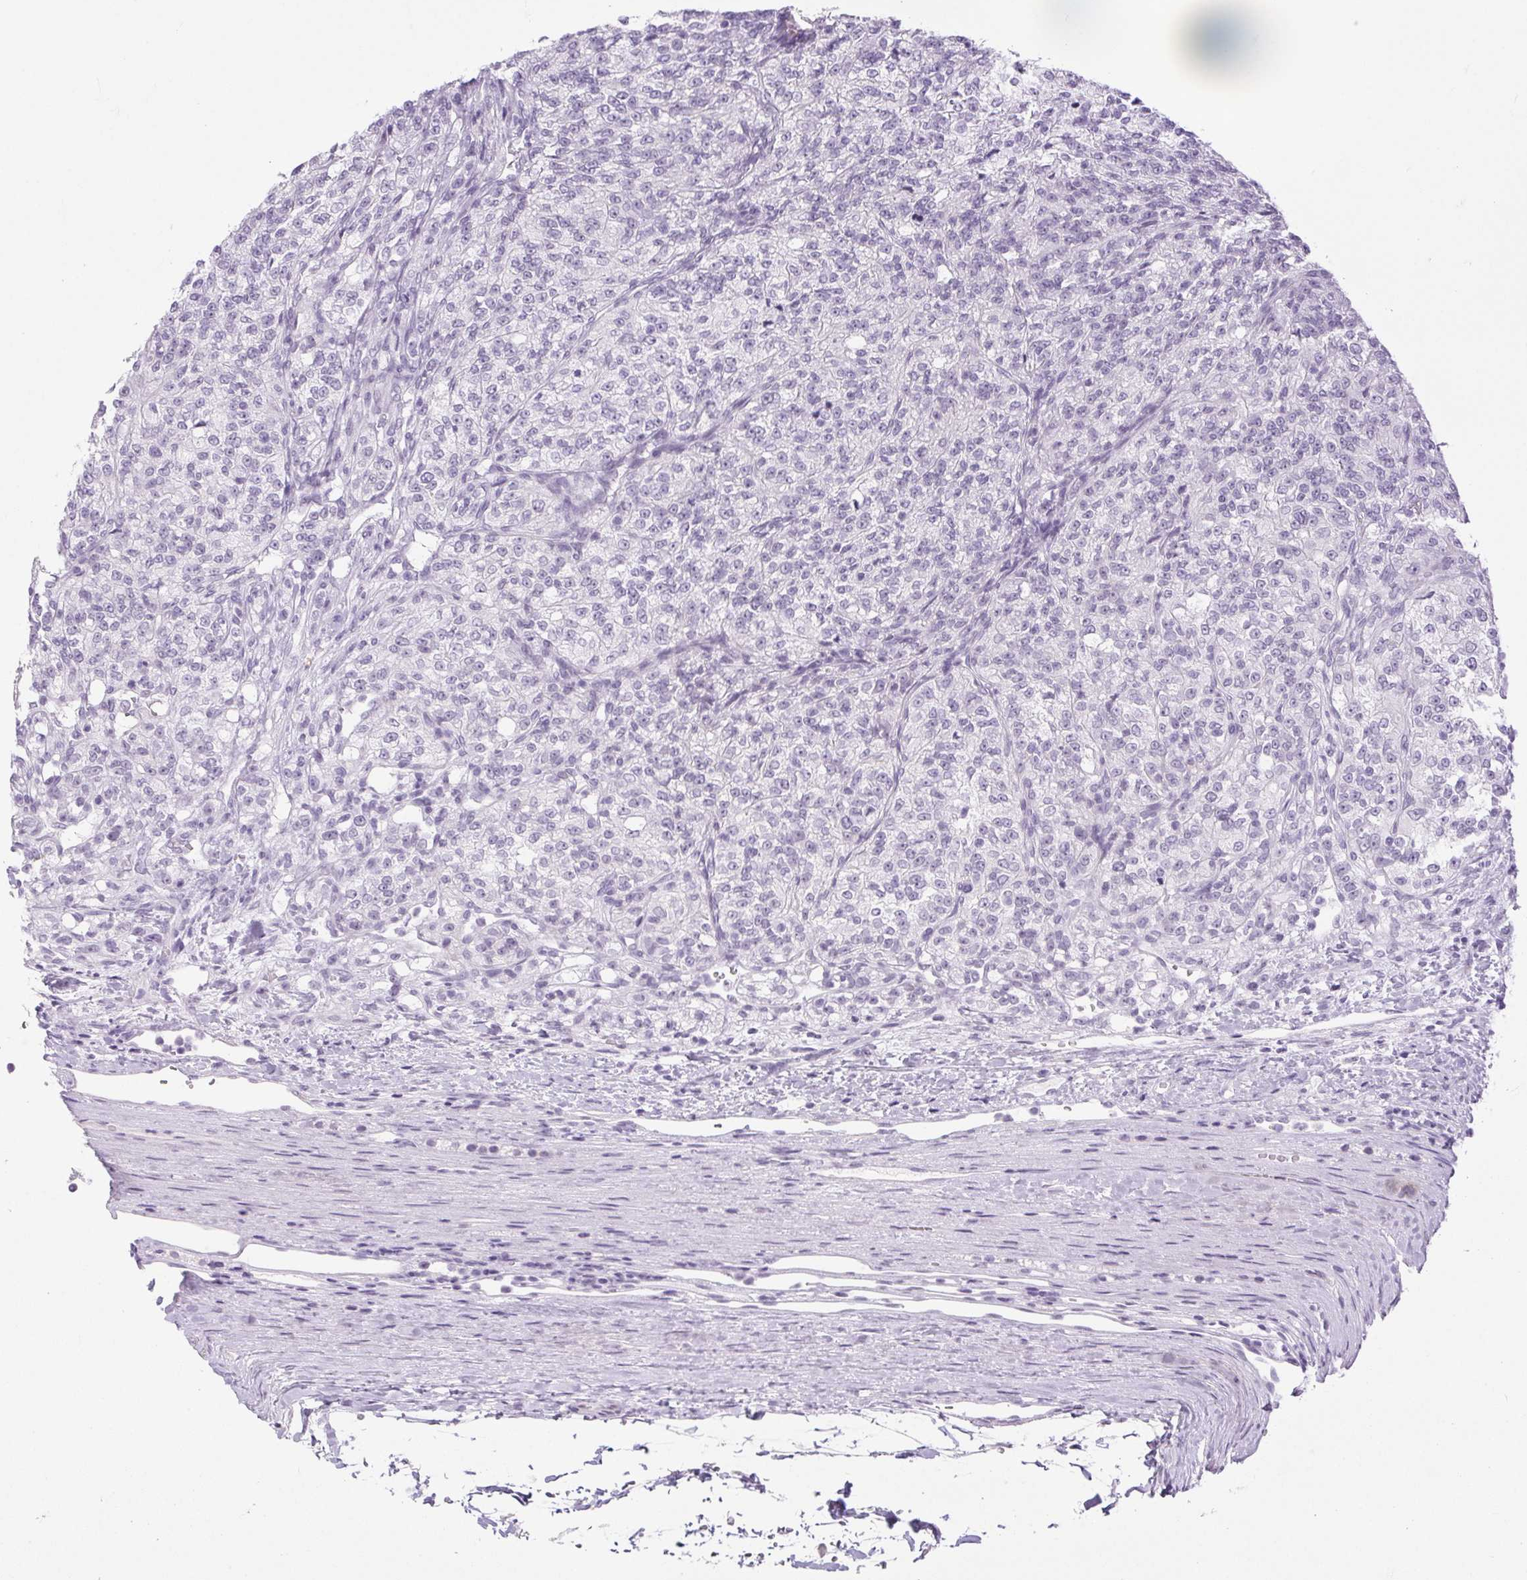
{"staining": {"intensity": "negative", "quantity": "none", "location": "none"}, "tissue": "renal cancer", "cell_type": "Tumor cells", "image_type": "cancer", "snomed": [{"axis": "morphology", "description": "Adenocarcinoma, NOS"}, {"axis": "topography", "description": "Kidney"}], "caption": "Immunohistochemical staining of human renal cancer (adenocarcinoma) exhibits no significant positivity in tumor cells.", "gene": "BCAS1", "patient": {"sex": "female", "age": 63}}